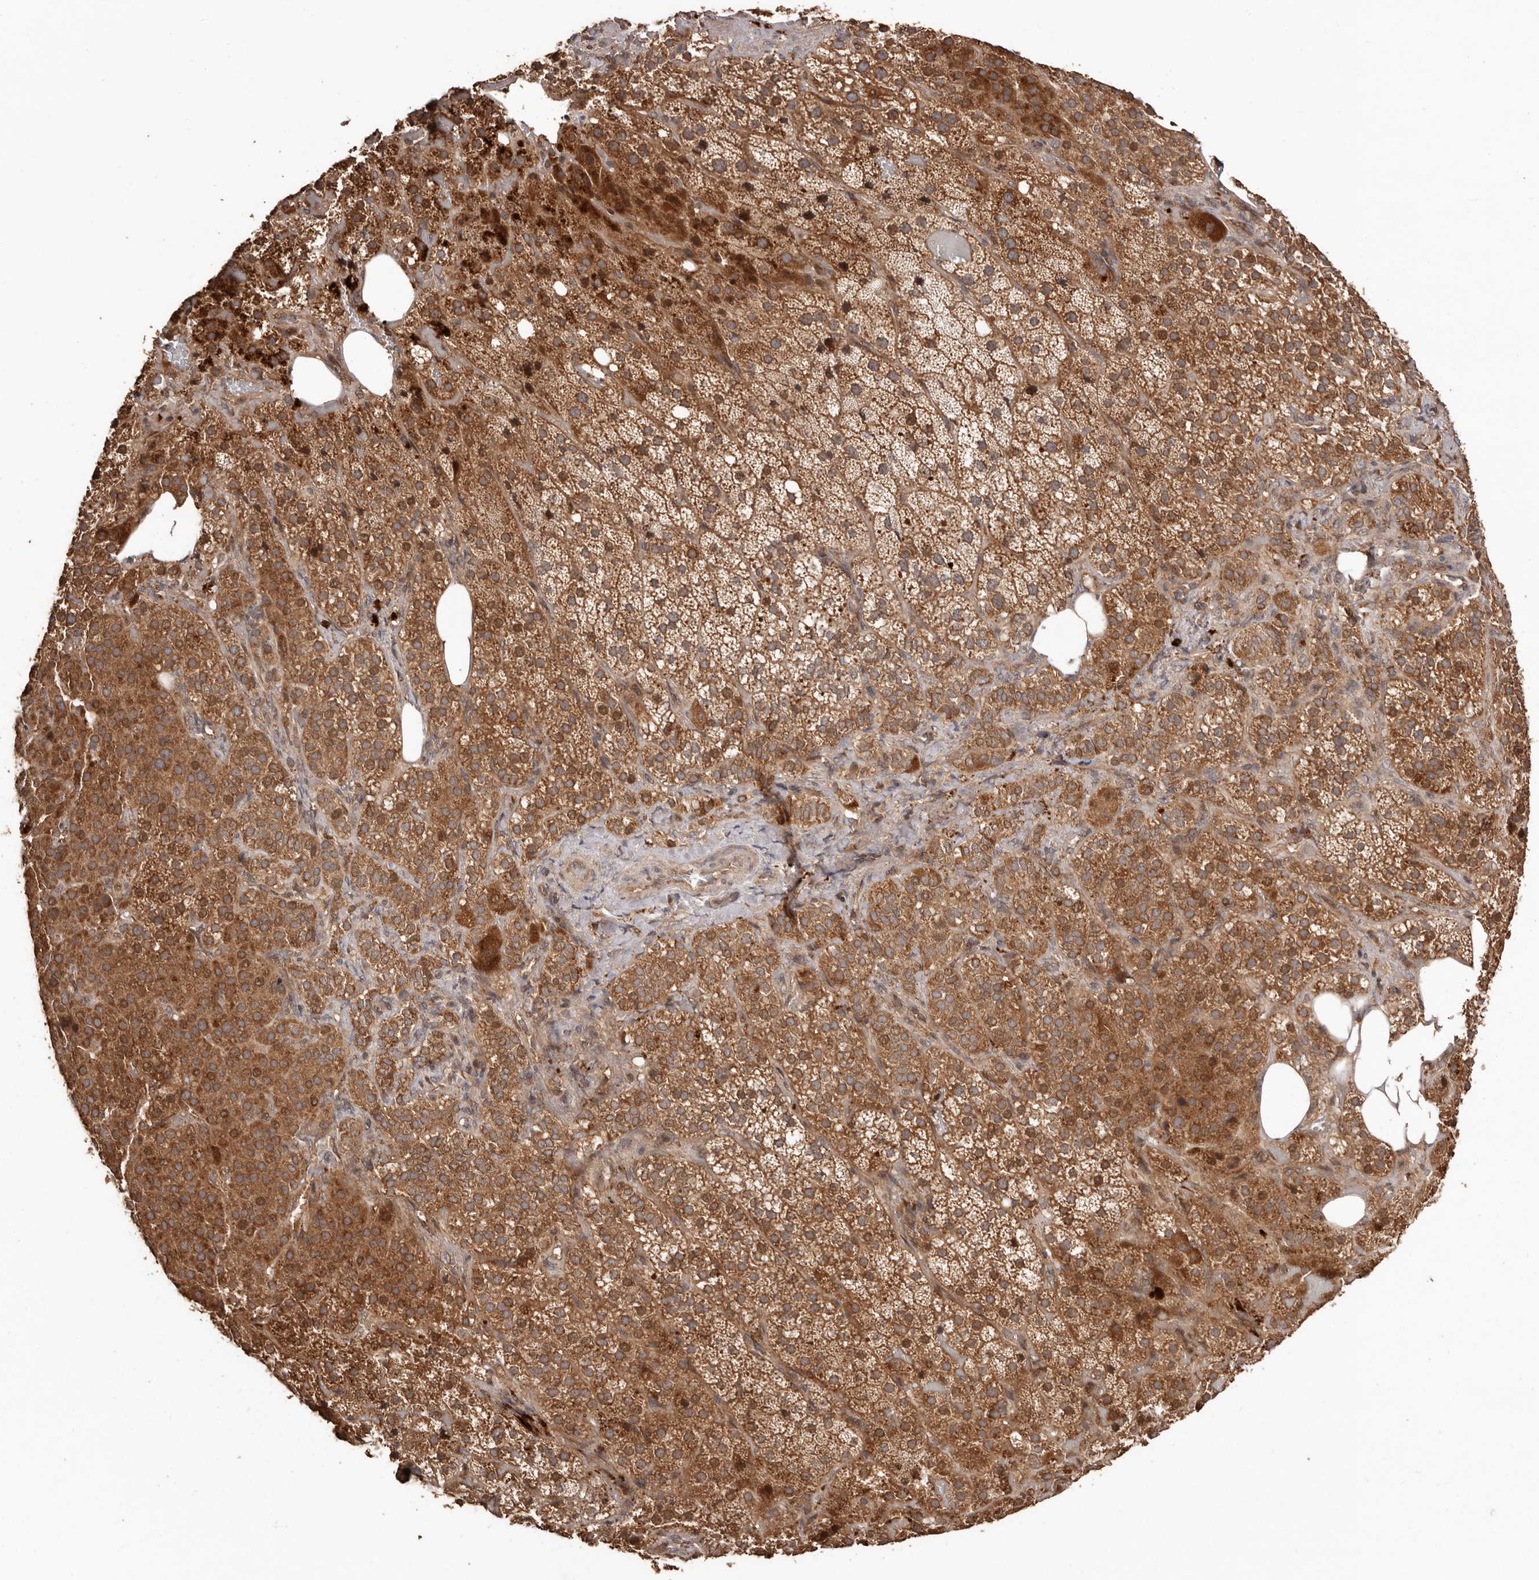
{"staining": {"intensity": "strong", "quantity": ">75%", "location": "cytoplasmic/membranous"}, "tissue": "adrenal gland", "cell_type": "Glandular cells", "image_type": "normal", "snomed": [{"axis": "morphology", "description": "Normal tissue, NOS"}, {"axis": "topography", "description": "Adrenal gland"}], "caption": "Protein staining shows strong cytoplasmic/membranous positivity in about >75% of glandular cells in normal adrenal gland.", "gene": "RWDD1", "patient": {"sex": "female", "age": 59}}